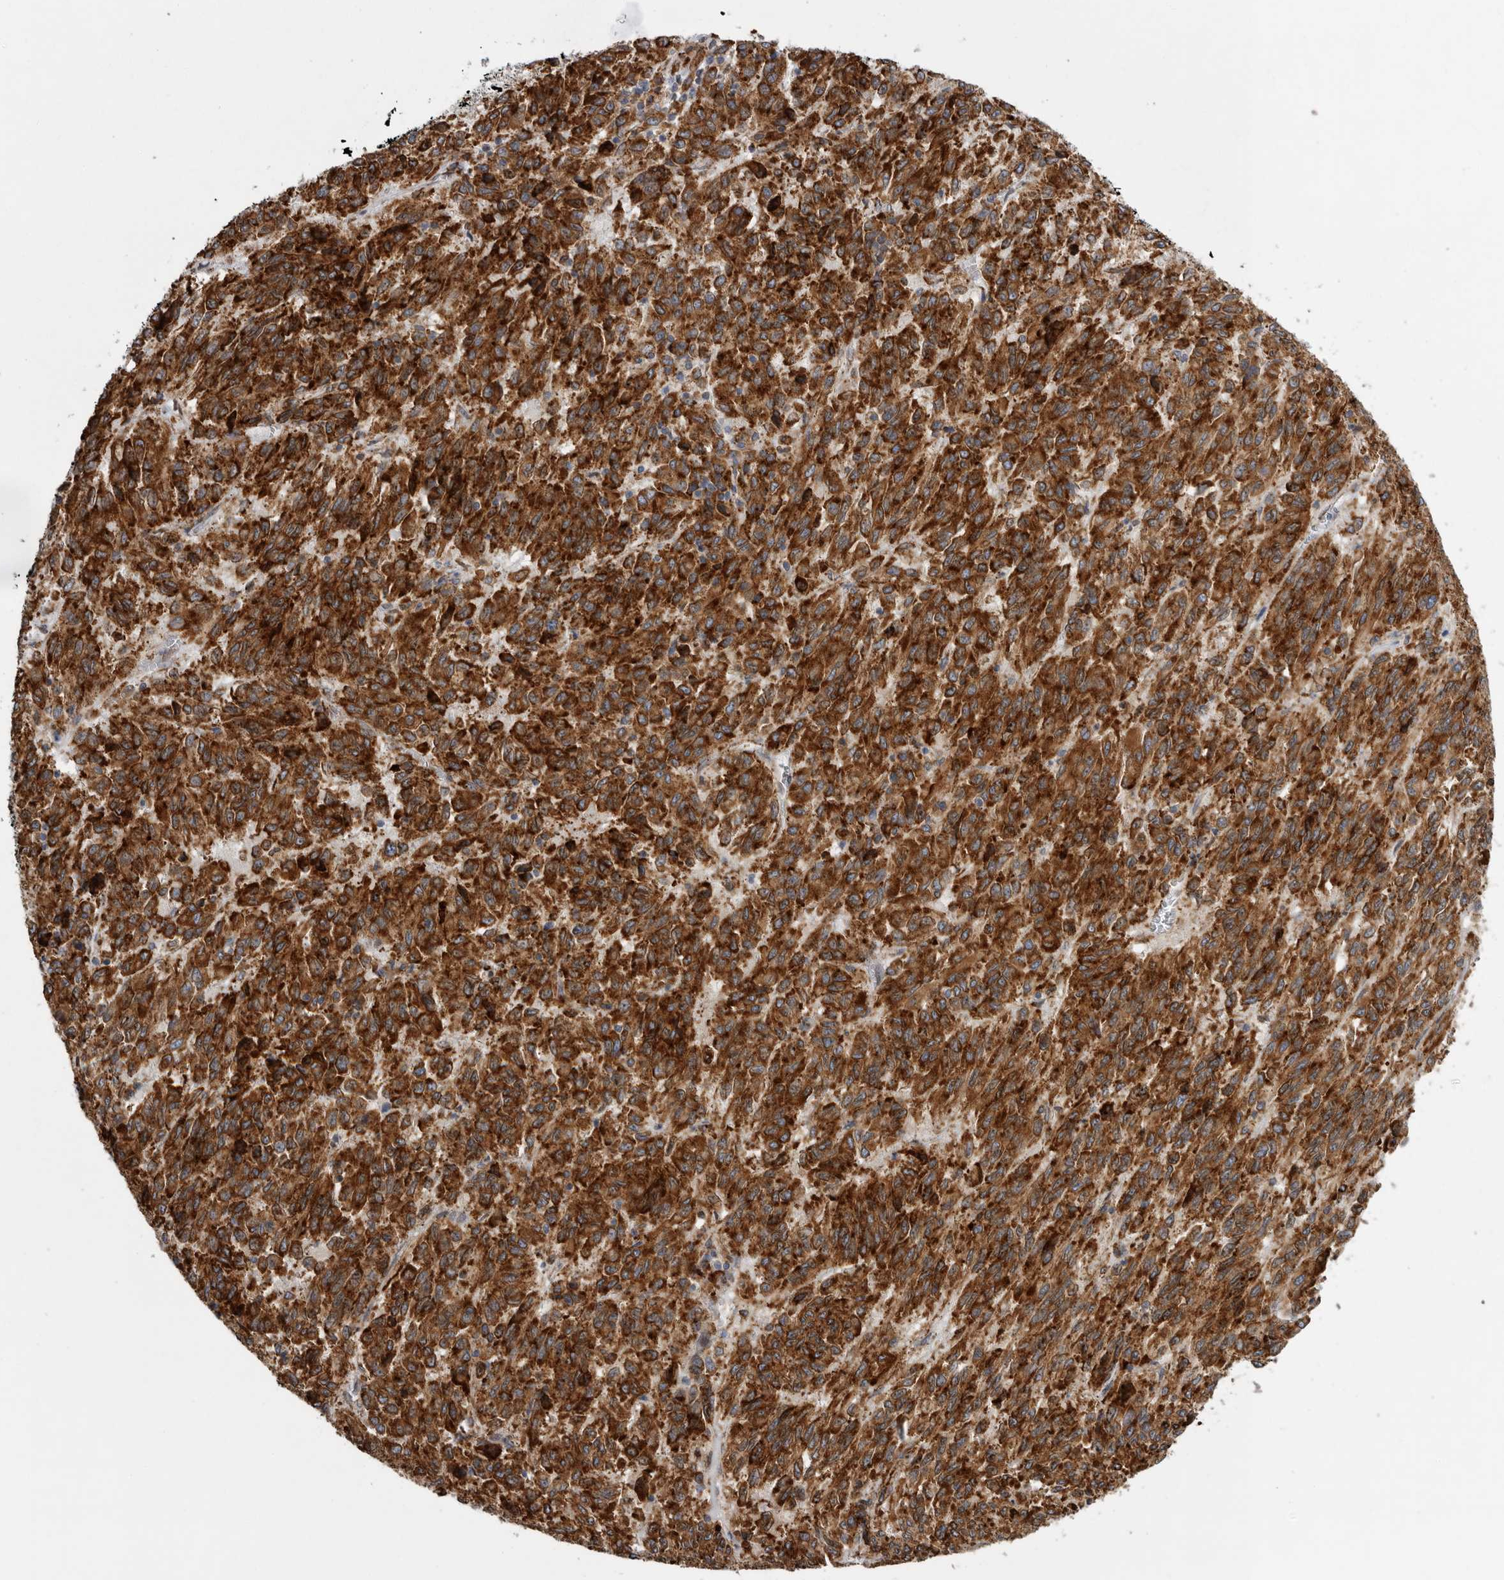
{"staining": {"intensity": "moderate", "quantity": ">75%", "location": "cytoplasmic/membranous"}, "tissue": "melanoma", "cell_type": "Tumor cells", "image_type": "cancer", "snomed": [{"axis": "morphology", "description": "Malignant melanoma, Metastatic site"}, {"axis": "topography", "description": "Lung"}], "caption": "High-power microscopy captured an immunohistochemistry (IHC) micrograph of melanoma, revealing moderate cytoplasmic/membranous positivity in about >75% of tumor cells.", "gene": "GANAB", "patient": {"sex": "male", "age": 64}}